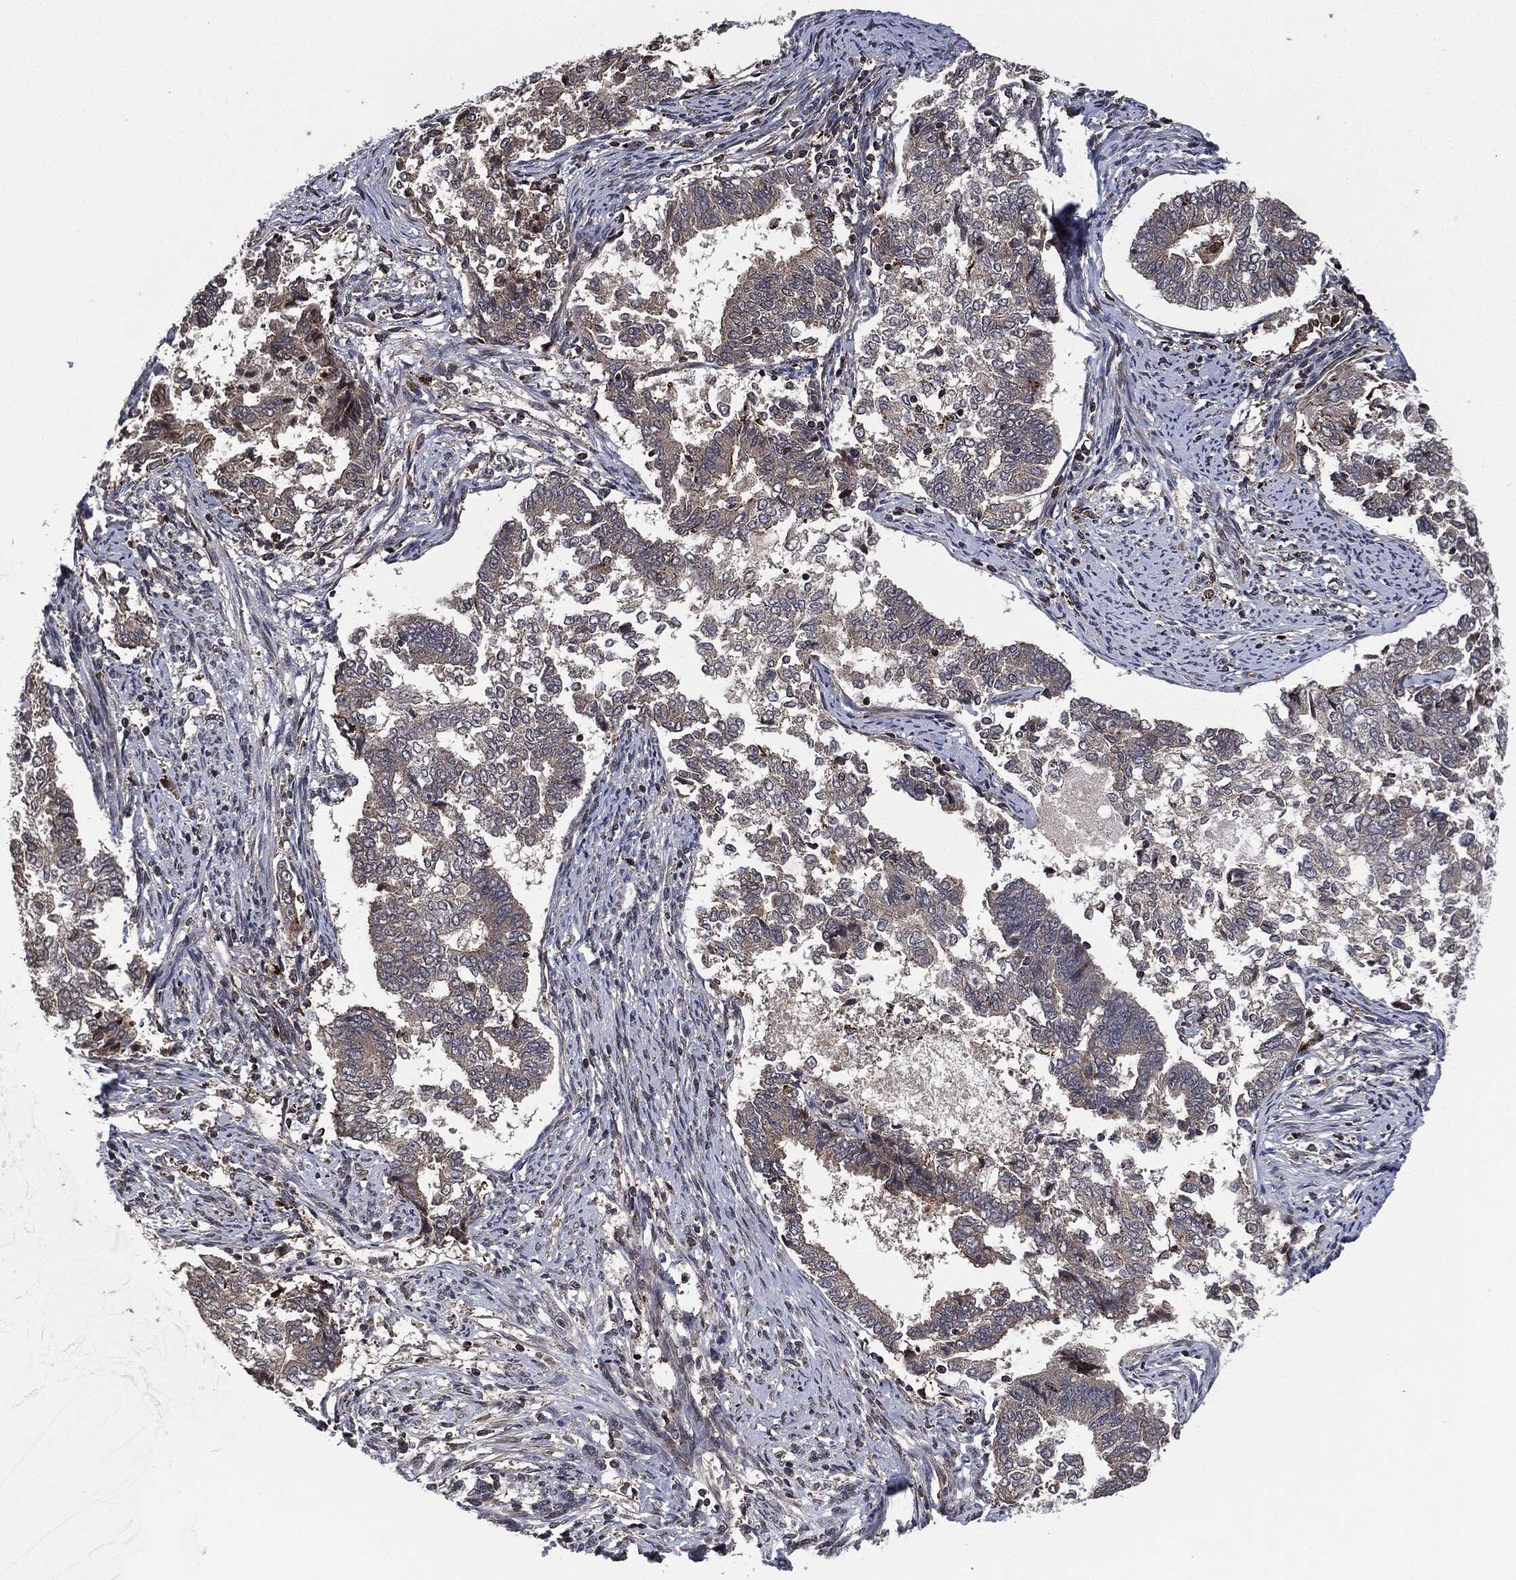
{"staining": {"intensity": "weak", "quantity": "<25%", "location": "cytoplasmic/membranous"}, "tissue": "endometrial cancer", "cell_type": "Tumor cells", "image_type": "cancer", "snomed": [{"axis": "morphology", "description": "Adenocarcinoma, NOS"}, {"axis": "topography", "description": "Endometrium"}], "caption": "Immunohistochemical staining of human endometrial cancer demonstrates no significant expression in tumor cells. (IHC, brightfield microscopy, high magnification).", "gene": "UBR1", "patient": {"sex": "female", "age": 65}}